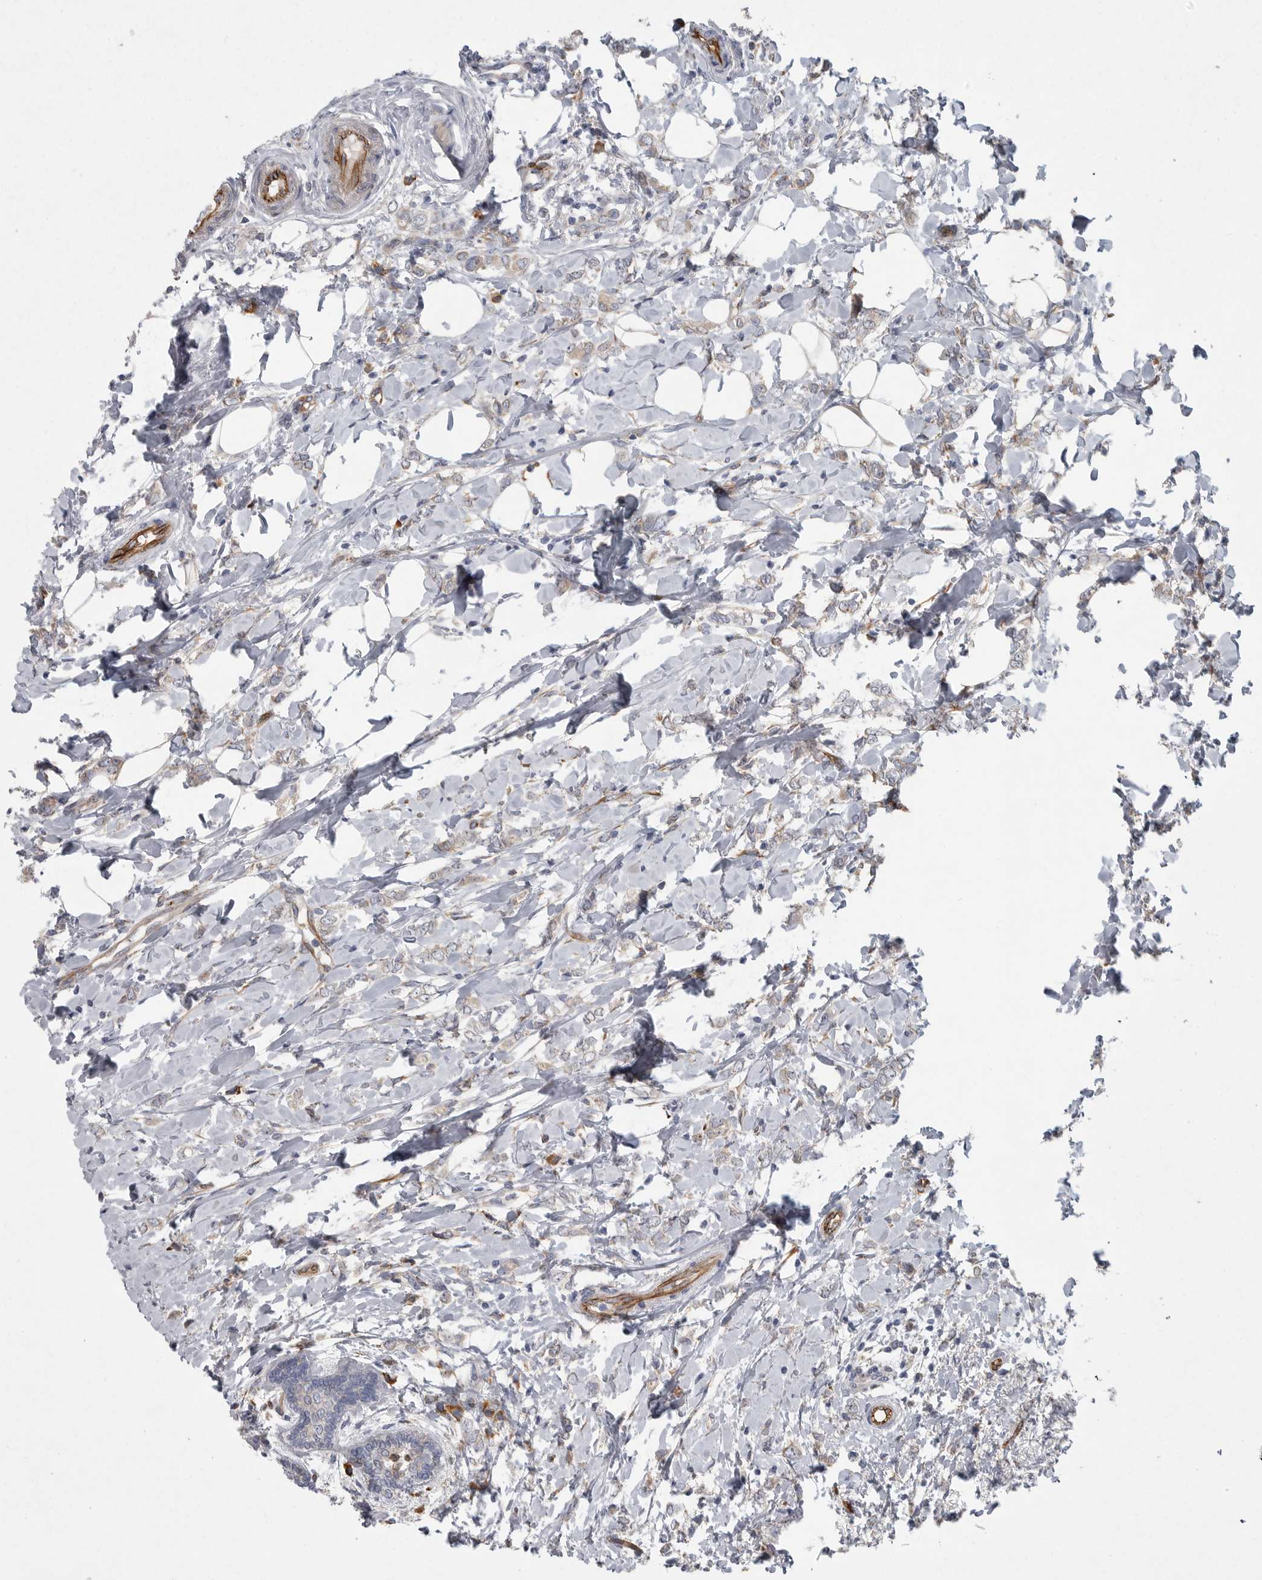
{"staining": {"intensity": "weak", "quantity": "<25%", "location": "cytoplasmic/membranous"}, "tissue": "breast cancer", "cell_type": "Tumor cells", "image_type": "cancer", "snomed": [{"axis": "morphology", "description": "Normal tissue, NOS"}, {"axis": "morphology", "description": "Lobular carcinoma"}, {"axis": "topography", "description": "Breast"}], "caption": "Tumor cells are negative for protein expression in human breast cancer.", "gene": "MINPP1", "patient": {"sex": "female", "age": 47}}